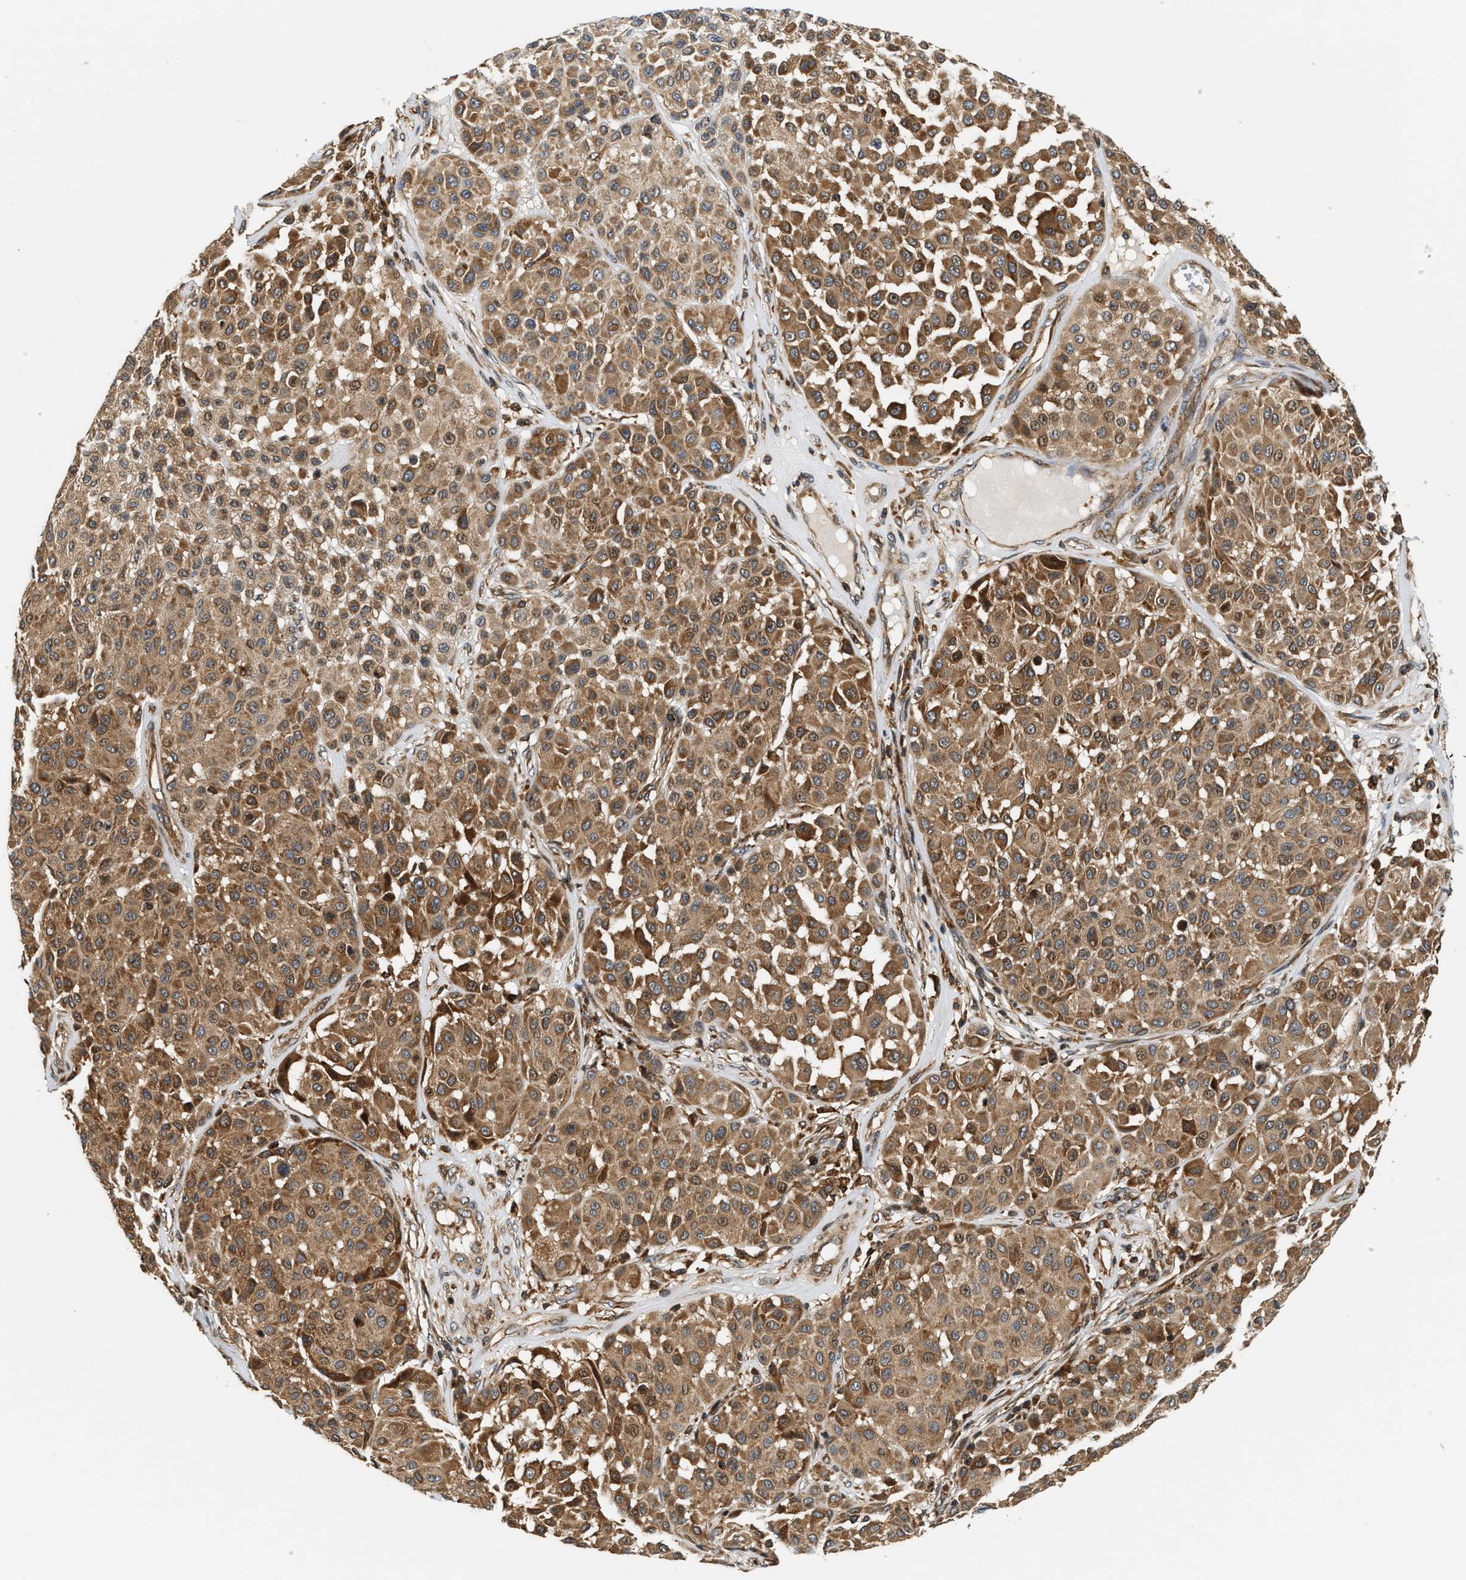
{"staining": {"intensity": "moderate", "quantity": ">75%", "location": "cytoplasmic/membranous"}, "tissue": "melanoma", "cell_type": "Tumor cells", "image_type": "cancer", "snomed": [{"axis": "morphology", "description": "Malignant melanoma, Metastatic site"}, {"axis": "topography", "description": "Soft tissue"}], "caption": "High-power microscopy captured an immunohistochemistry micrograph of malignant melanoma (metastatic site), revealing moderate cytoplasmic/membranous positivity in approximately >75% of tumor cells.", "gene": "SNX5", "patient": {"sex": "male", "age": 41}}